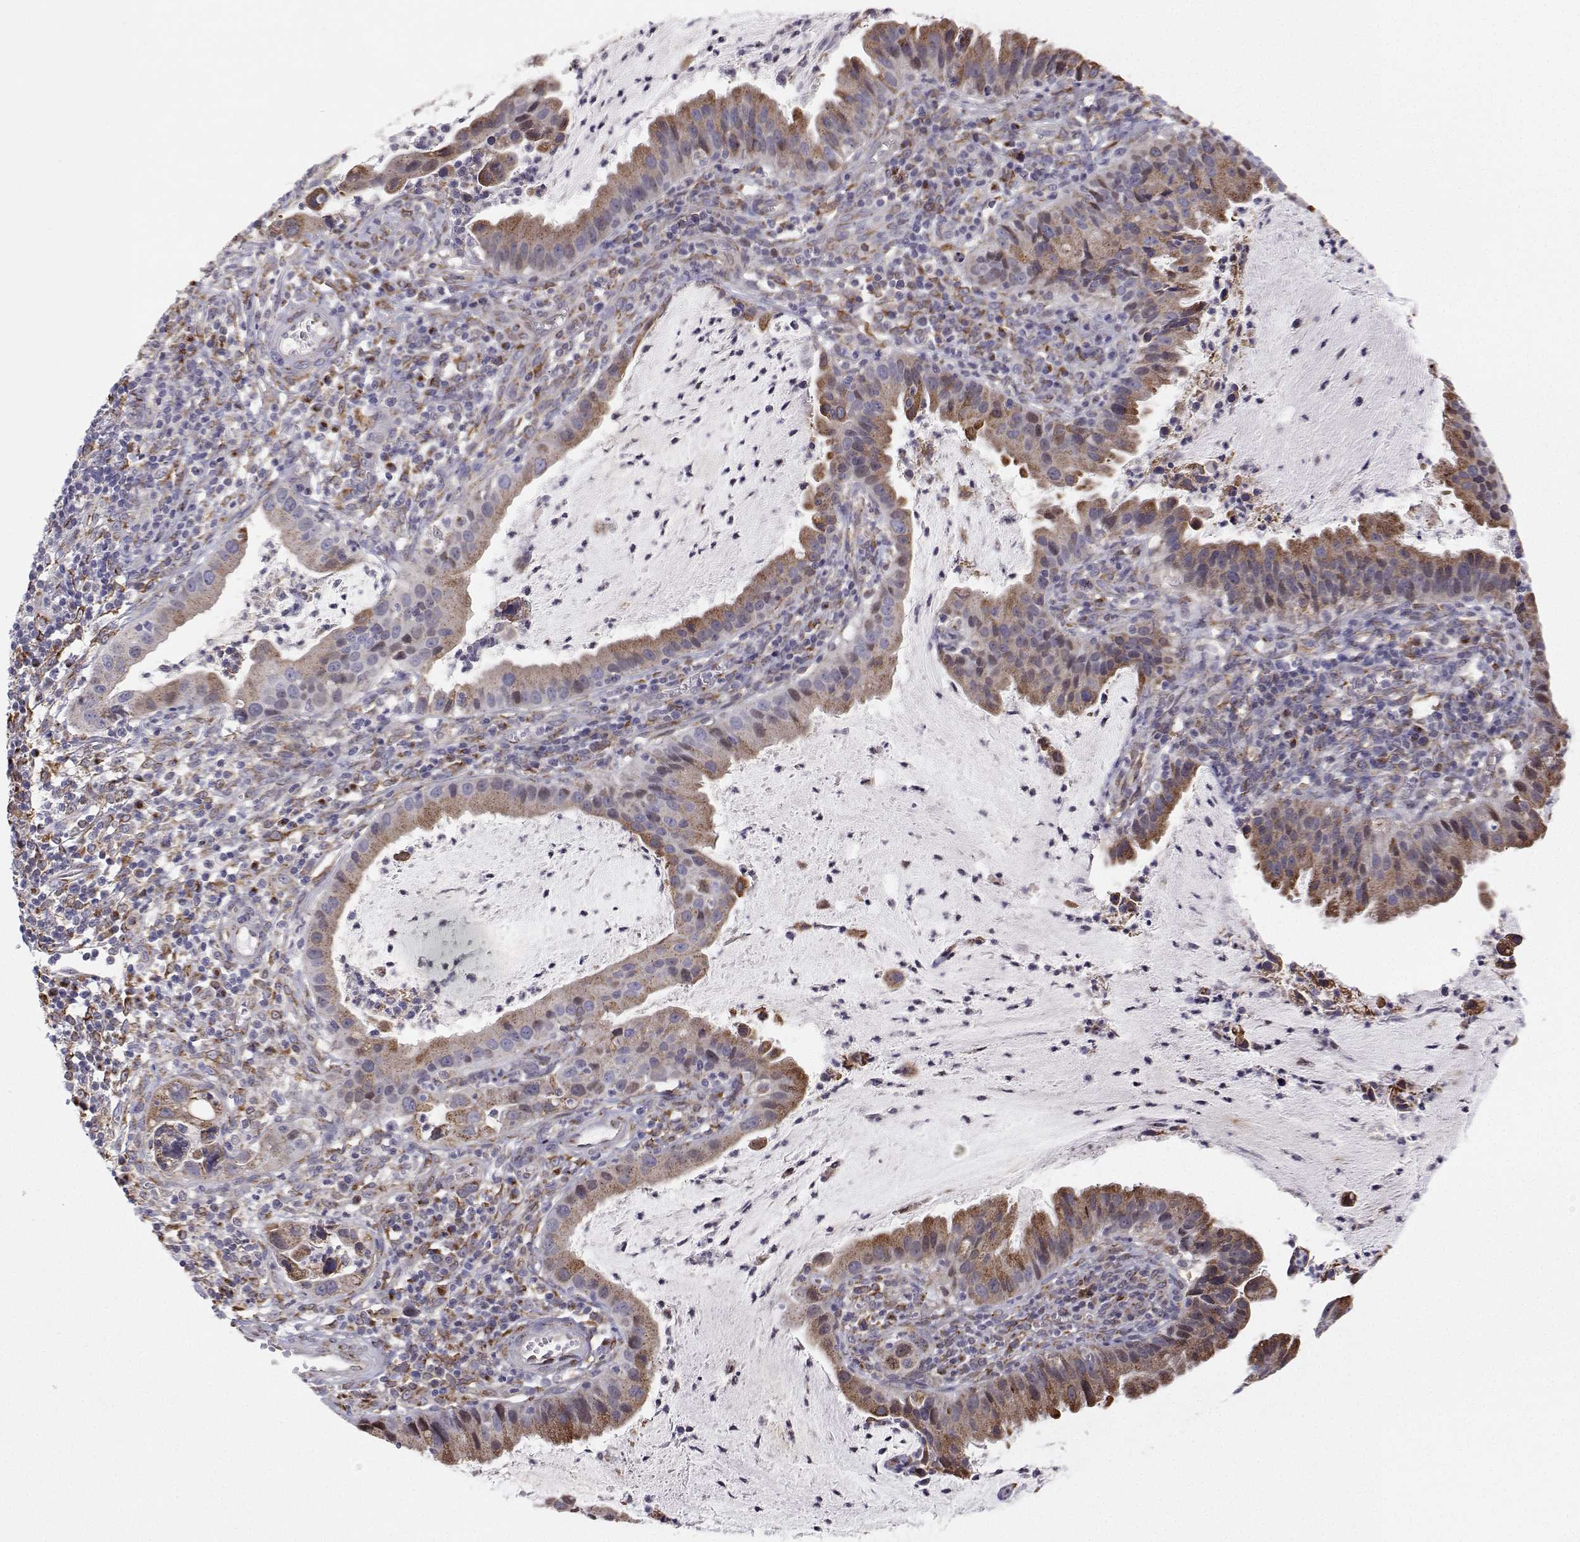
{"staining": {"intensity": "moderate", "quantity": ">75%", "location": "cytoplasmic/membranous"}, "tissue": "cervical cancer", "cell_type": "Tumor cells", "image_type": "cancer", "snomed": [{"axis": "morphology", "description": "Adenocarcinoma, NOS"}, {"axis": "topography", "description": "Cervix"}], "caption": "A brown stain labels moderate cytoplasmic/membranous expression of a protein in cervical adenocarcinoma tumor cells.", "gene": "STARD13", "patient": {"sex": "female", "age": 34}}